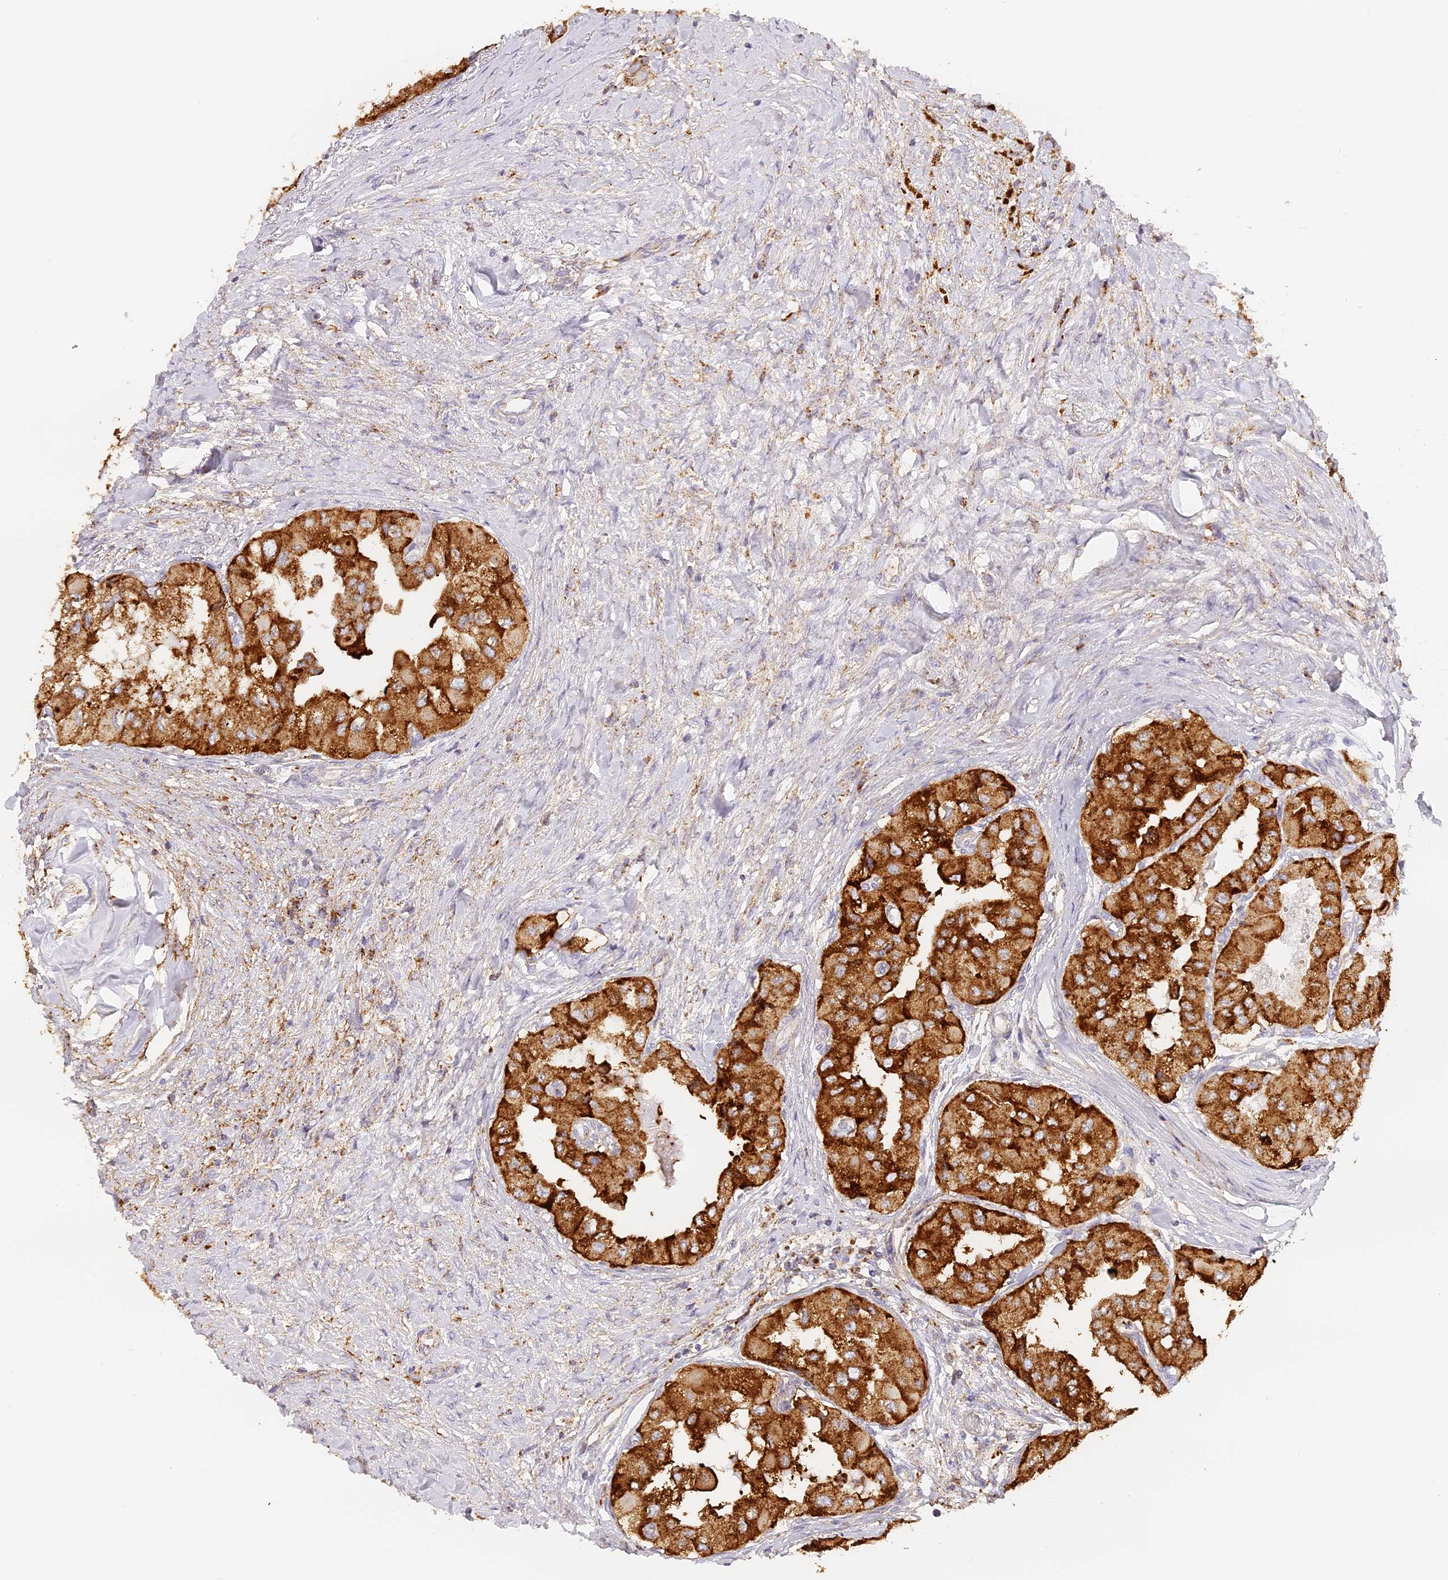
{"staining": {"intensity": "strong", "quantity": ">75%", "location": "cytoplasmic/membranous"}, "tissue": "thyroid cancer", "cell_type": "Tumor cells", "image_type": "cancer", "snomed": [{"axis": "morphology", "description": "Papillary adenocarcinoma, NOS"}, {"axis": "topography", "description": "Thyroid gland"}], "caption": "Tumor cells reveal strong cytoplasmic/membranous positivity in approximately >75% of cells in thyroid cancer.", "gene": "LAMP2", "patient": {"sex": "female", "age": 59}}